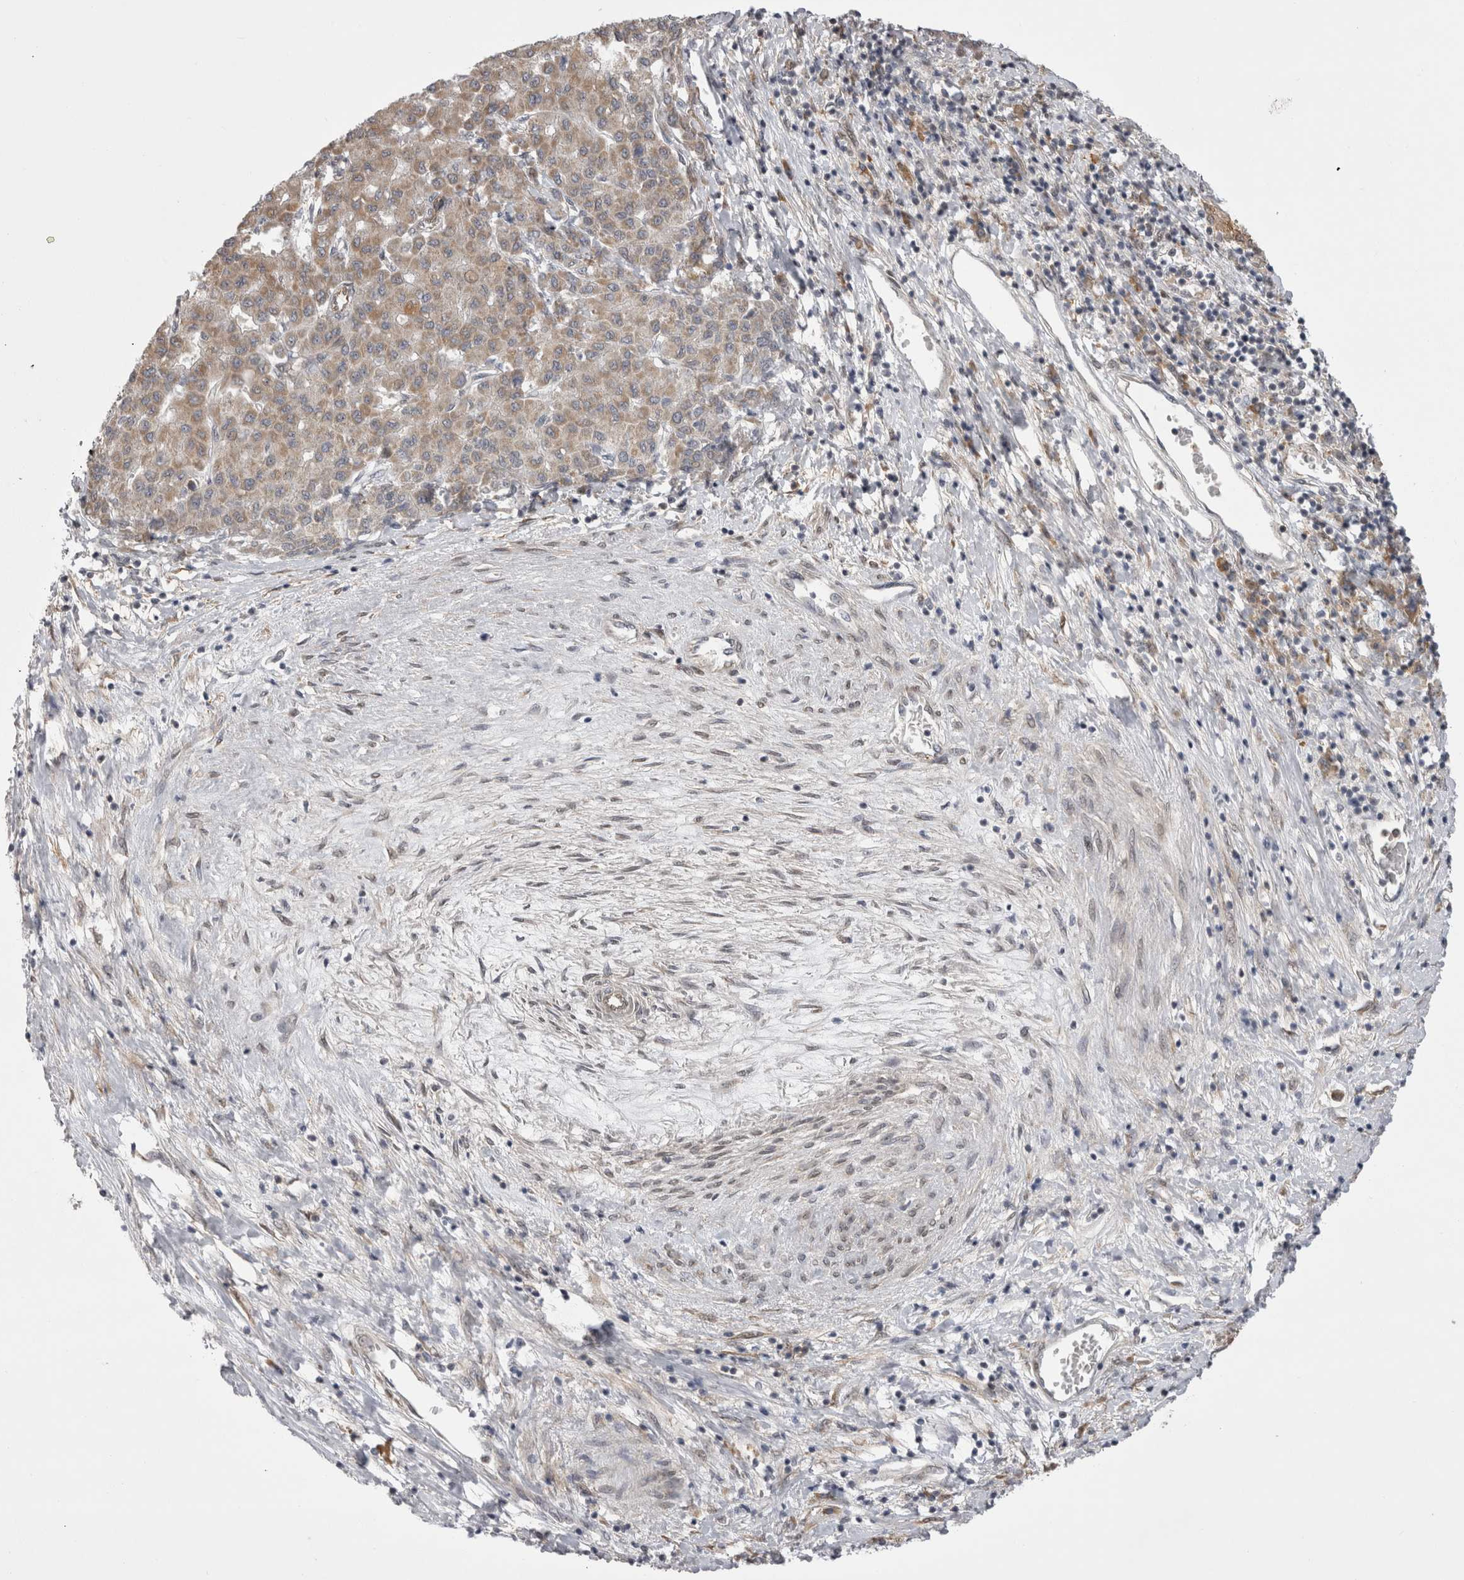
{"staining": {"intensity": "moderate", "quantity": ">75%", "location": "cytoplasmic/membranous"}, "tissue": "liver cancer", "cell_type": "Tumor cells", "image_type": "cancer", "snomed": [{"axis": "morphology", "description": "Carcinoma, Hepatocellular, NOS"}, {"axis": "topography", "description": "Liver"}], "caption": "High-power microscopy captured an immunohistochemistry photomicrograph of liver cancer, revealing moderate cytoplasmic/membranous expression in about >75% of tumor cells.", "gene": "CHIC2", "patient": {"sex": "male", "age": 65}}